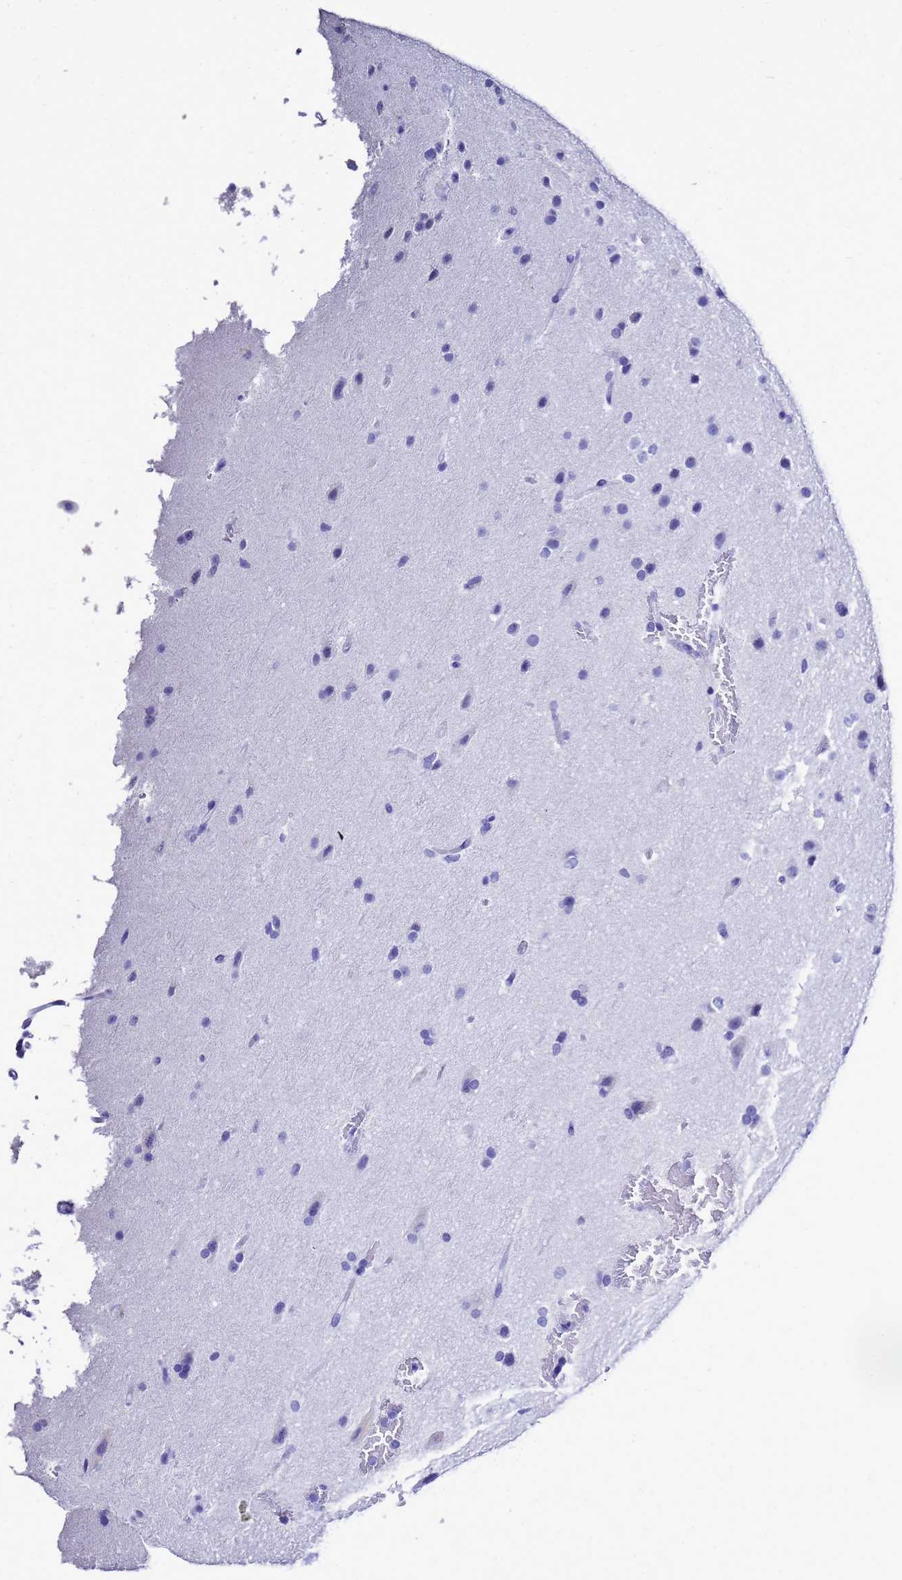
{"staining": {"intensity": "negative", "quantity": "none", "location": "none"}, "tissue": "glioma", "cell_type": "Tumor cells", "image_type": "cancer", "snomed": [{"axis": "morphology", "description": "Glioma, malignant, Low grade"}, {"axis": "topography", "description": "Brain"}], "caption": "Malignant glioma (low-grade) was stained to show a protein in brown. There is no significant expression in tumor cells.", "gene": "LIPF", "patient": {"sex": "female", "age": 37}}